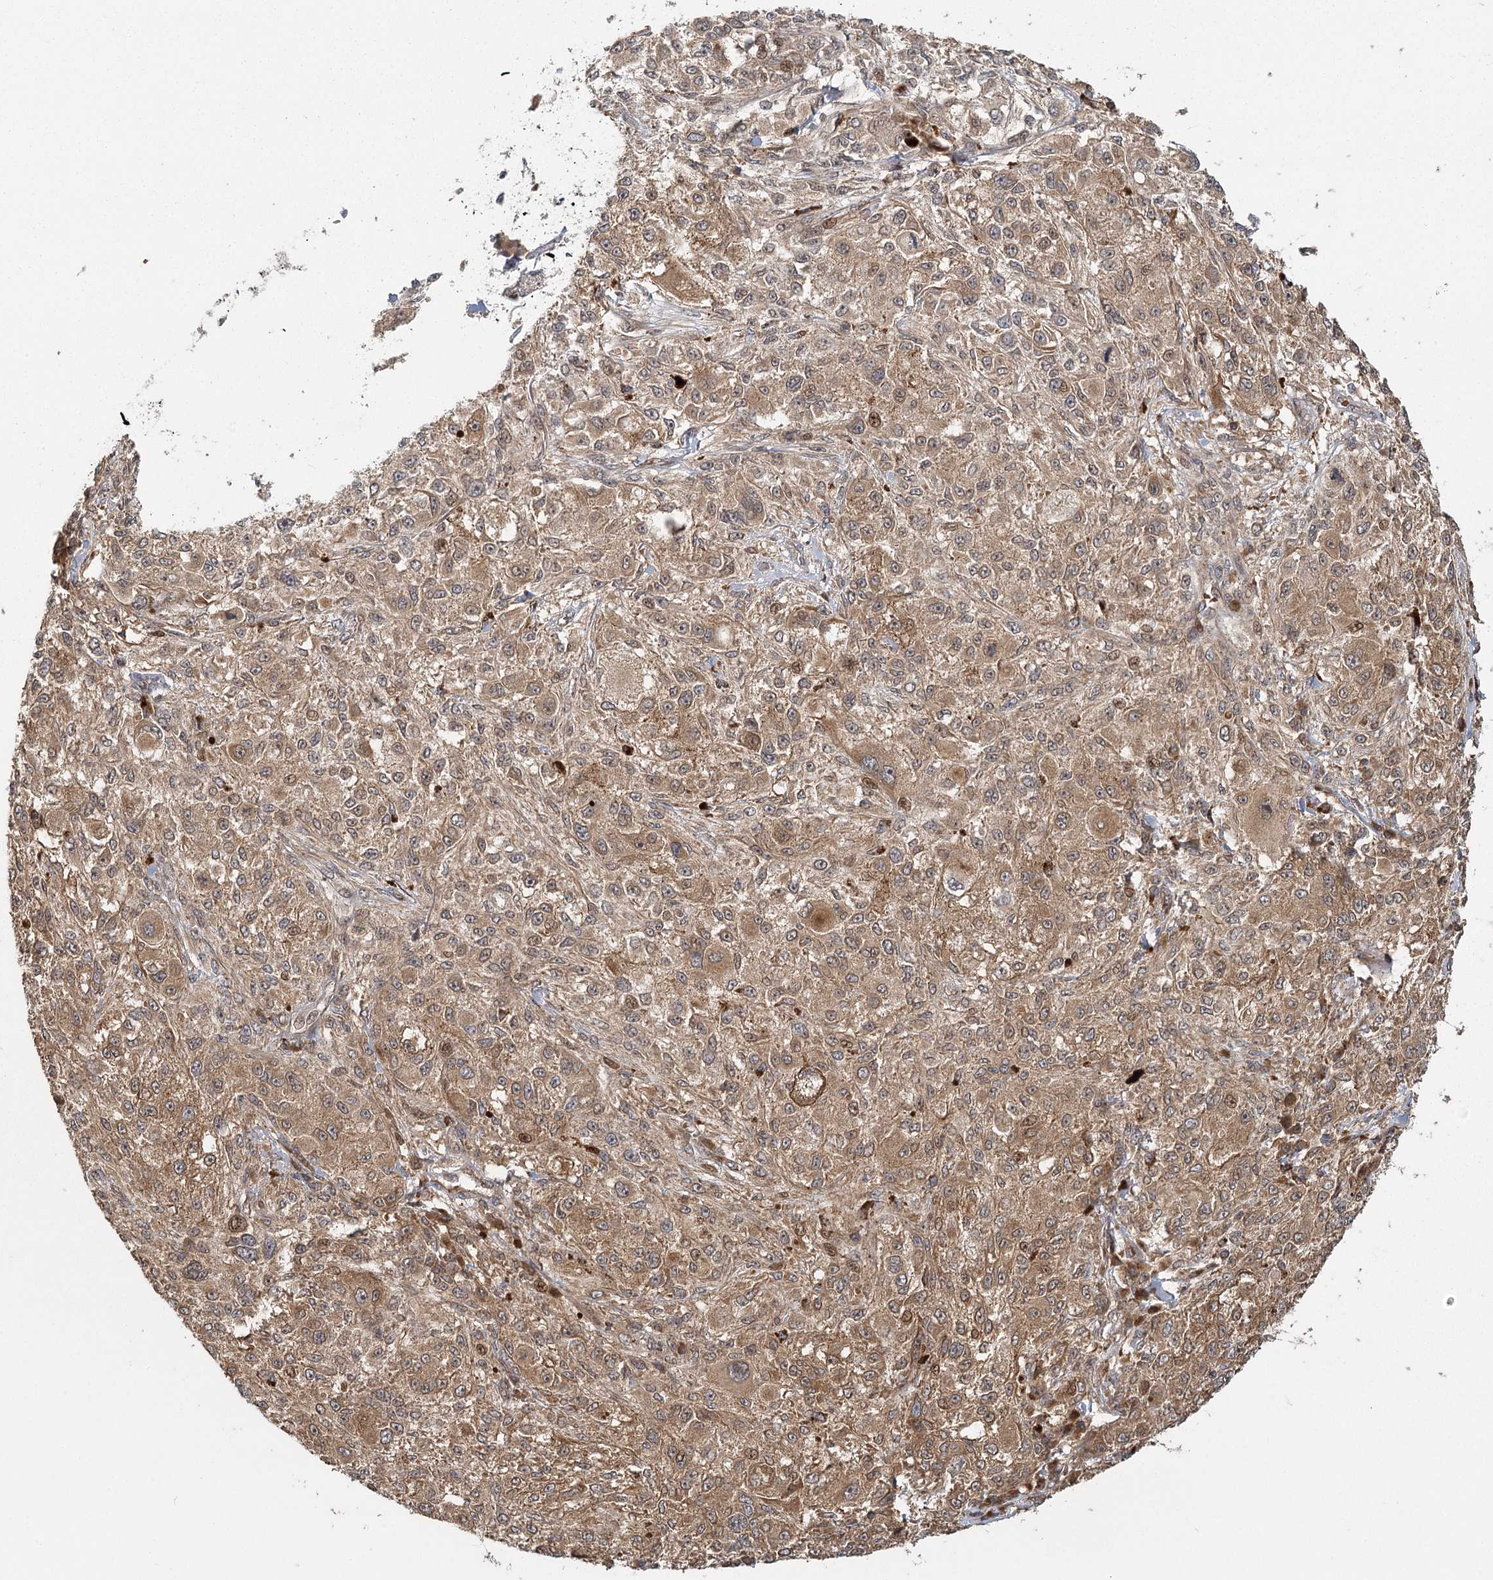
{"staining": {"intensity": "moderate", "quantity": ">75%", "location": "cytoplasmic/membranous"}, "tissue": "melanoma", "cell_type": "Tumor cells", "image_type": "cancer", "snomed": [{"axis": "morphology", "description": "Necrosis, NOS"}, {"axis": "morphology", "description": "Malignant melanoma, NOS"}, {"axis": "topography", "description": "Skin"}], "caption": "Human malignant melanoma stained with a protein marker shows moderate staining in tumor cells.", "gene": "RAPGEF6", "patient": {"sex": "female", "age": 87}}